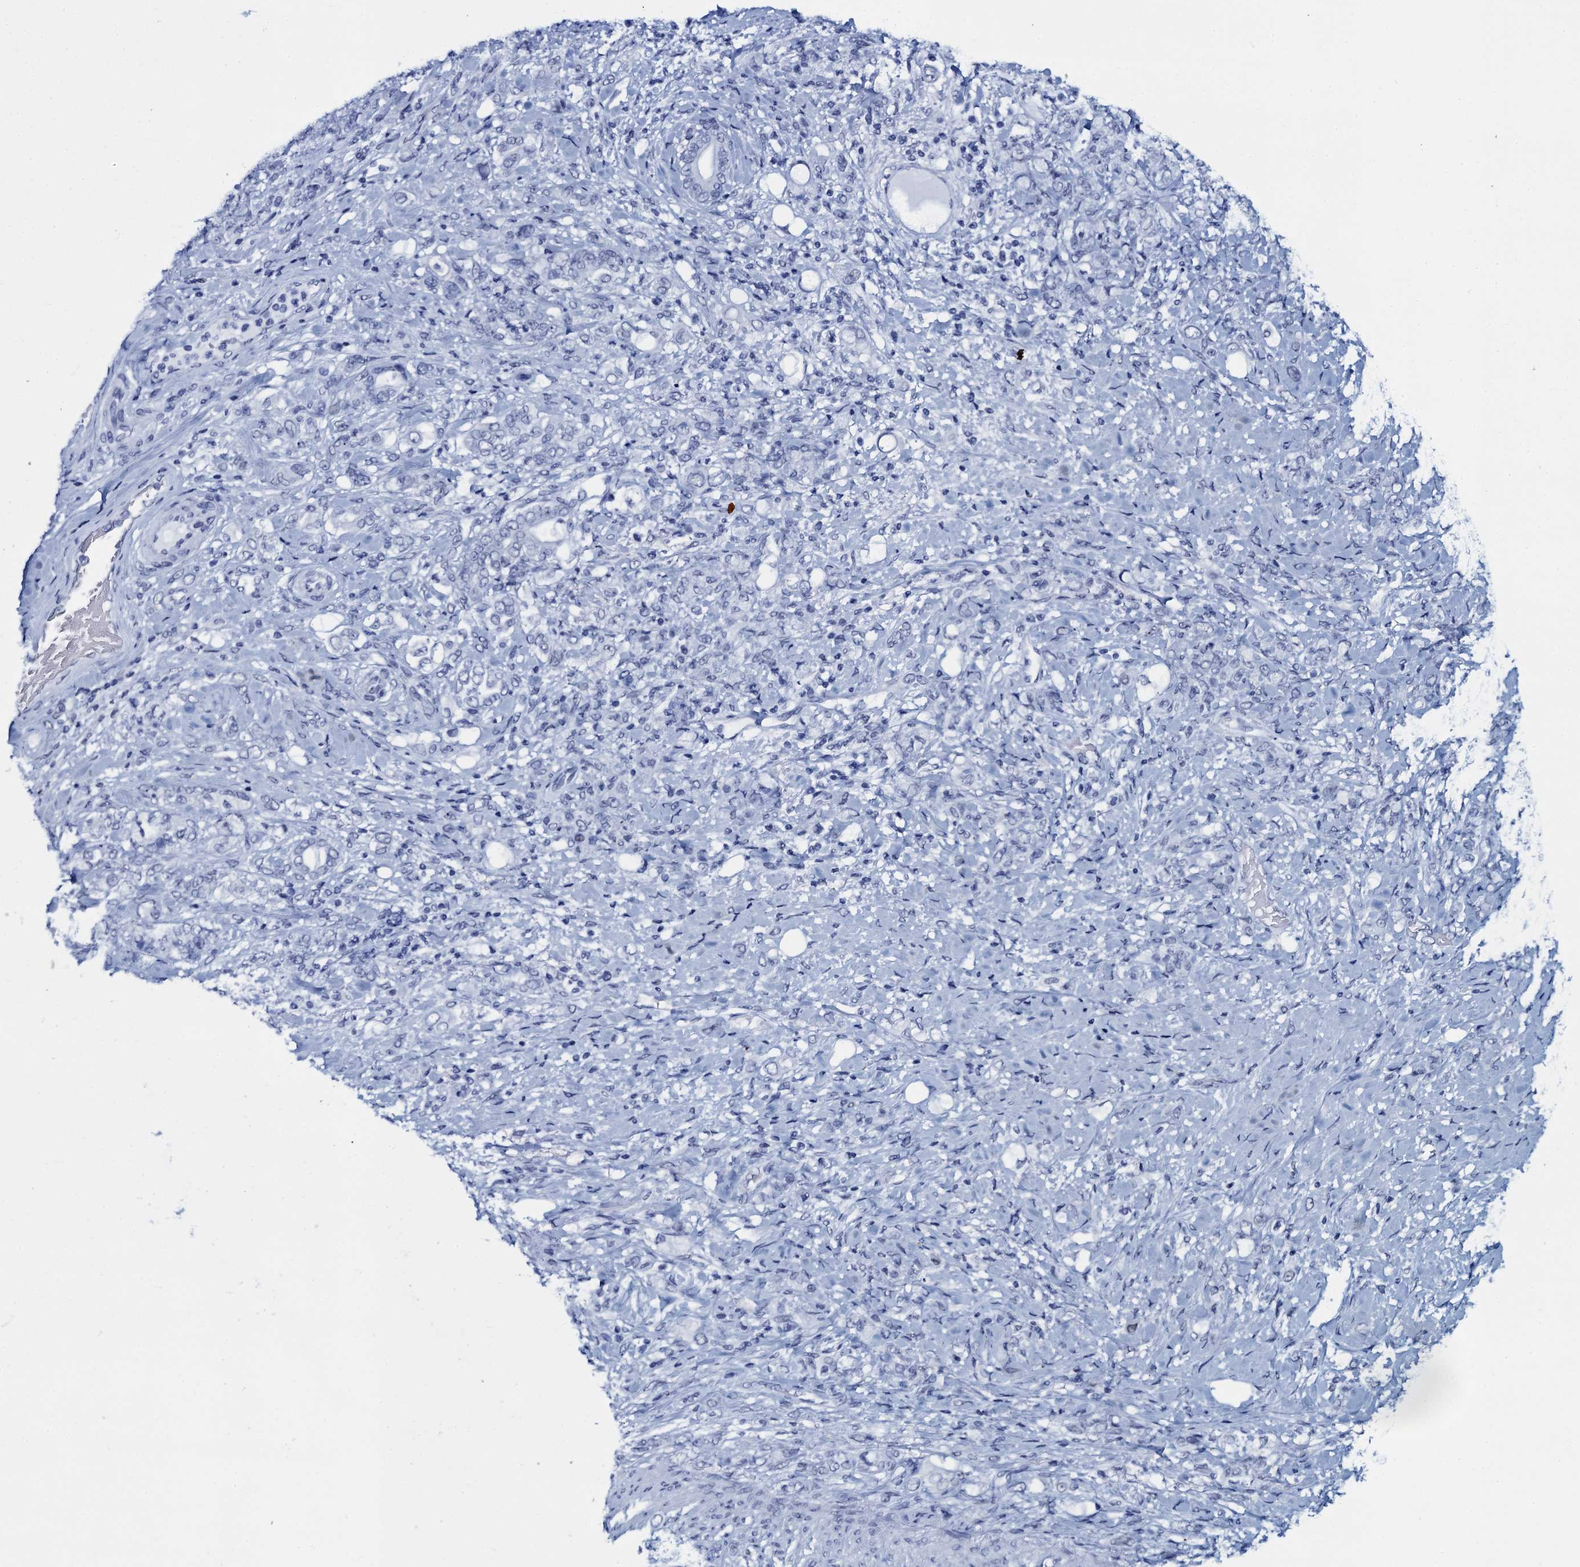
{"staining": {"intensity": "negative", "quantity": "none", "location": "none"}, "tissue": "stomach cancer", "cell_type": "Tumor cells", "image_type": "cancer", "snomed": [{"axis": "morphology", "description": "Adenocarcinoma, NOS"}, {"axis": "topography", "description": "Stomach"}], "caption": "The micrograph shows no significant expression in tumor cells of stomach adenocarcinoma.", "gene": "HNRNPUL2", "patient": {"sex": "female", "age": 79}}